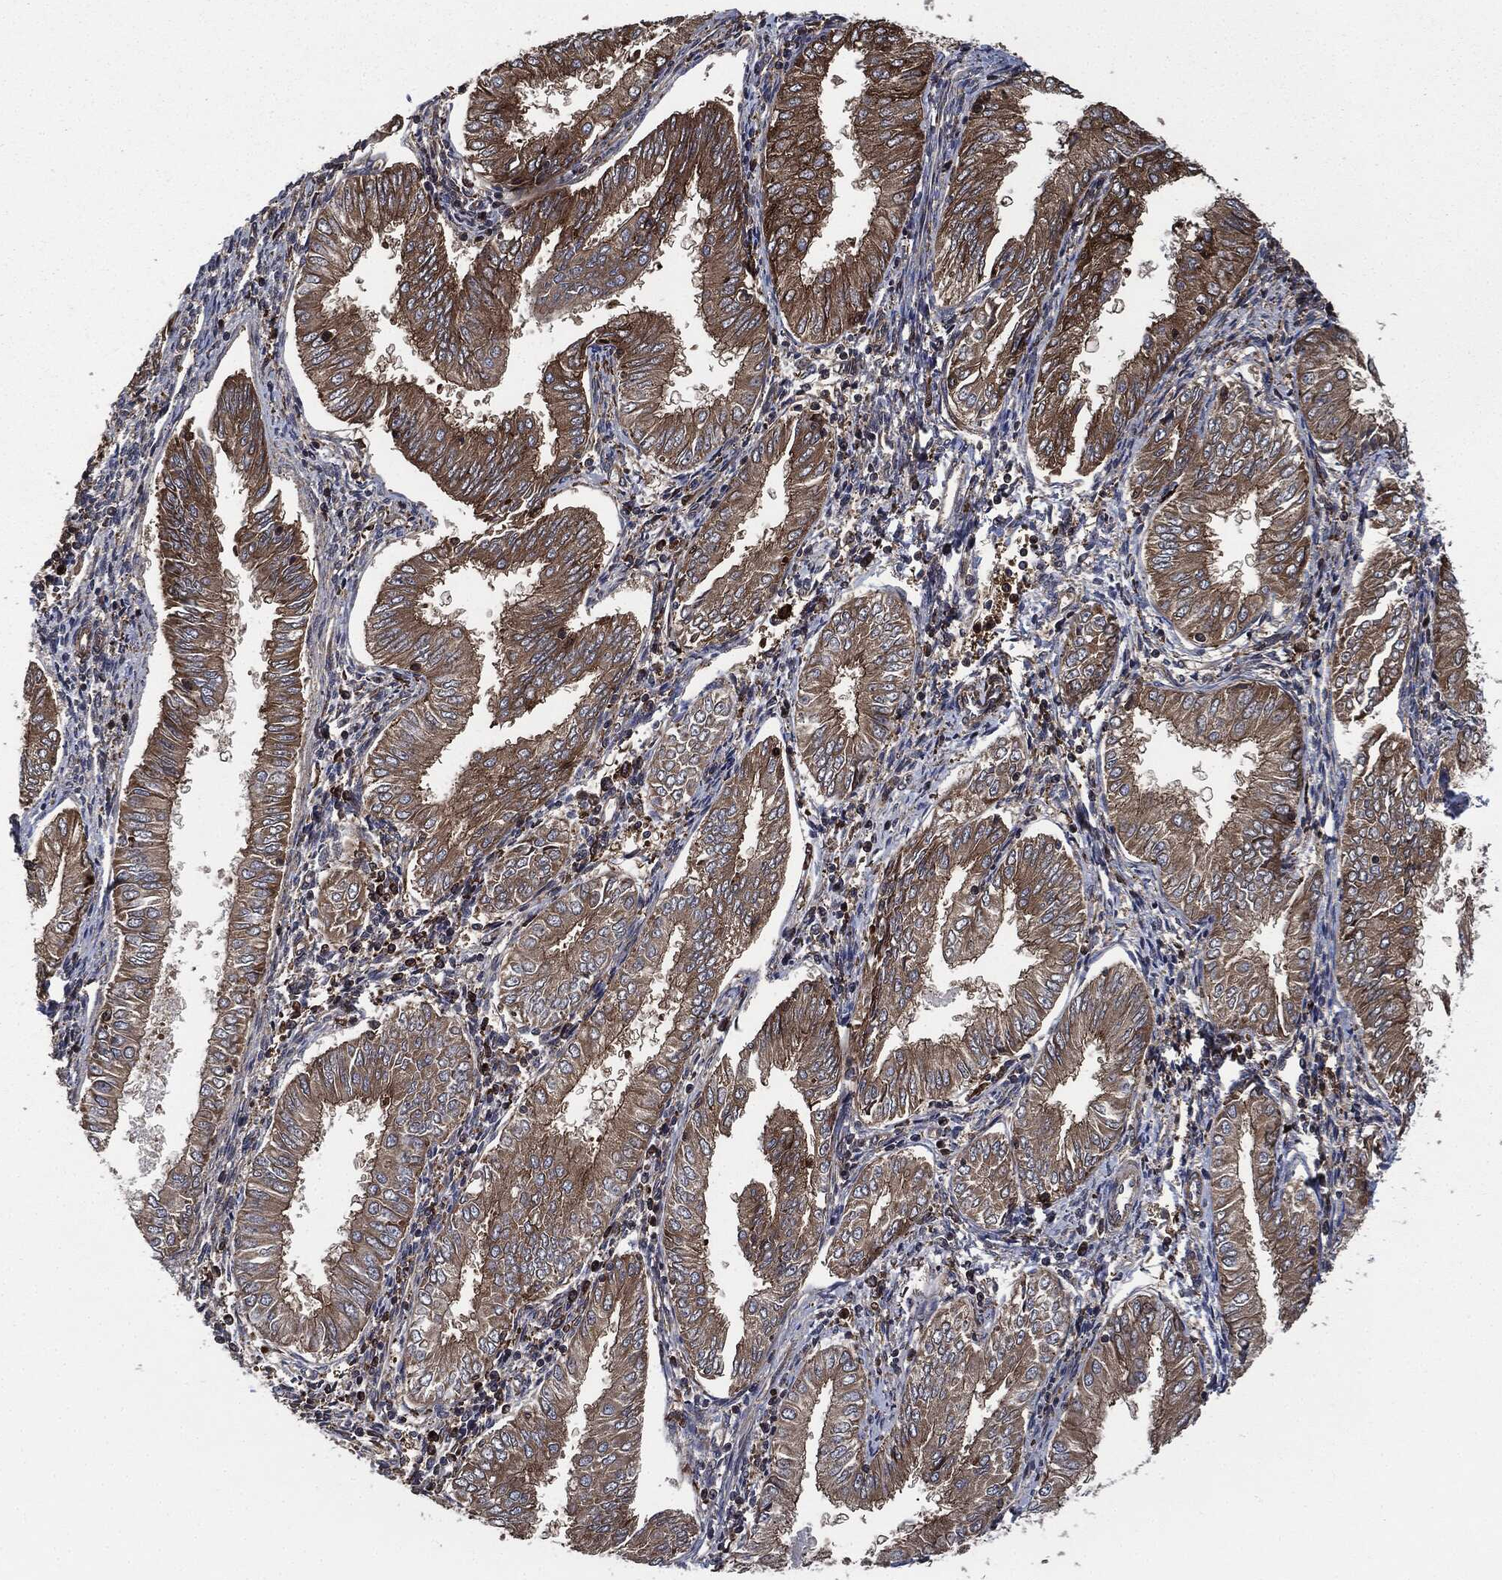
{"staining": {"intensity": "moderate", "quantity": ">75%", "location": "cytoplasmic/membranous"}, "tissue": "endometrial cancer", "cell_type": "Tumor cells", "image_type": "cancer", "snomed": [{"axis": "morphology", "description": "Adenocarcinoma, NOS"}, {"axis": "topography", "description": "Endometrium"}], "caption": "This is an image of IHC staining of endometrial adenocarcinoma, which shows moderate staining in the cytoplasmic/membranous of tumor cells.", "gene": "RAP1GDS1", "patient": {"sex": "female", "age": 53}}